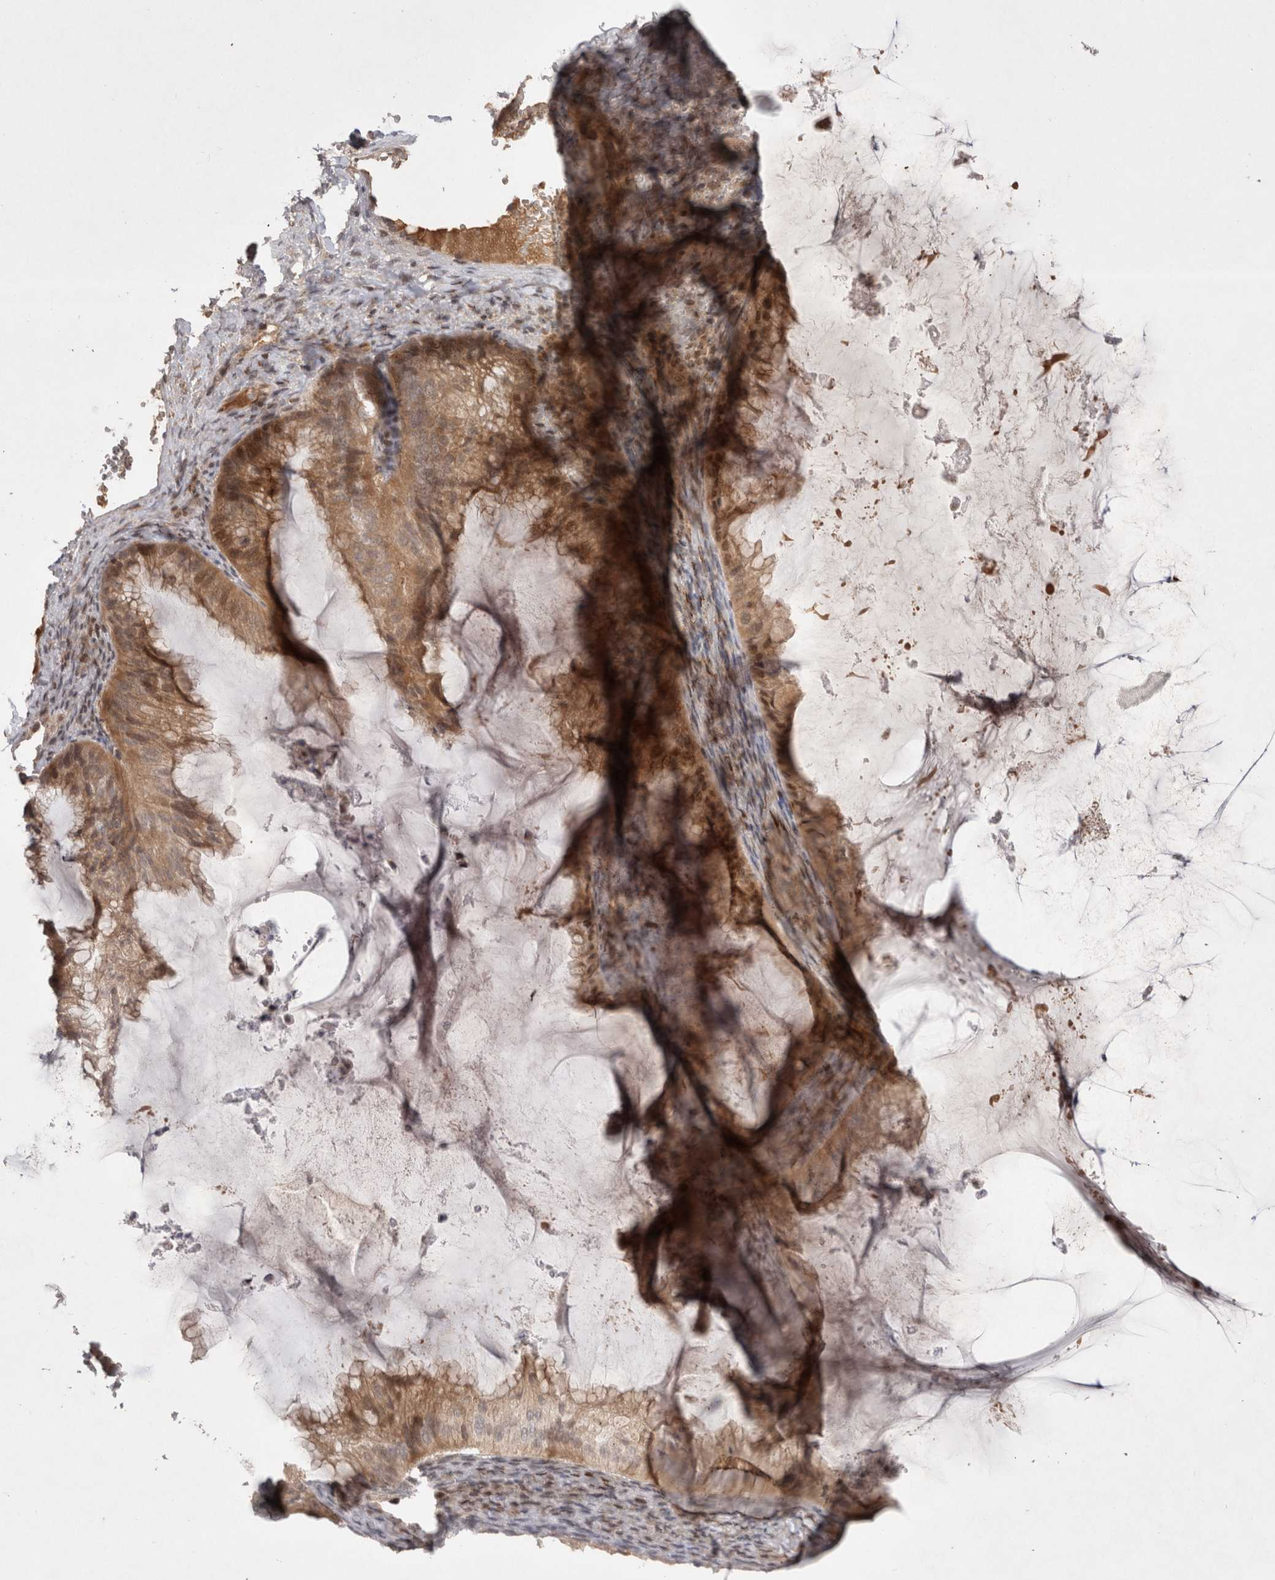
{"staining": {"intensity": "moderate", "quantity": ">75%", "location": "cytoplasmic/membranous,nuclear"}, "tissue": "ovarian cancer", "cell_type": "Tumor cells", "image_type": "cancer", "snomed": [{"axis": "morphology", "description": "Cystadenocarcinoma, mucinous, NOS"}, {"axis": "topography", "description": "Ovary"}], "caption": "Immunohistochemistry (IHC) micrograph of neoplastic tissue: mucinous cystadenocarcinoma (ovarian) stained using immunohistochemistry reveals medium levels of moderate protein expression localized specifically in the cytoplasmic/membranous and nuclear of tumor cells, appearing as a cytoplasmic/membranous and nuclear brown color.", "gene": "PLEKHM1", "patient": {"sex": "female", "age": 61}}